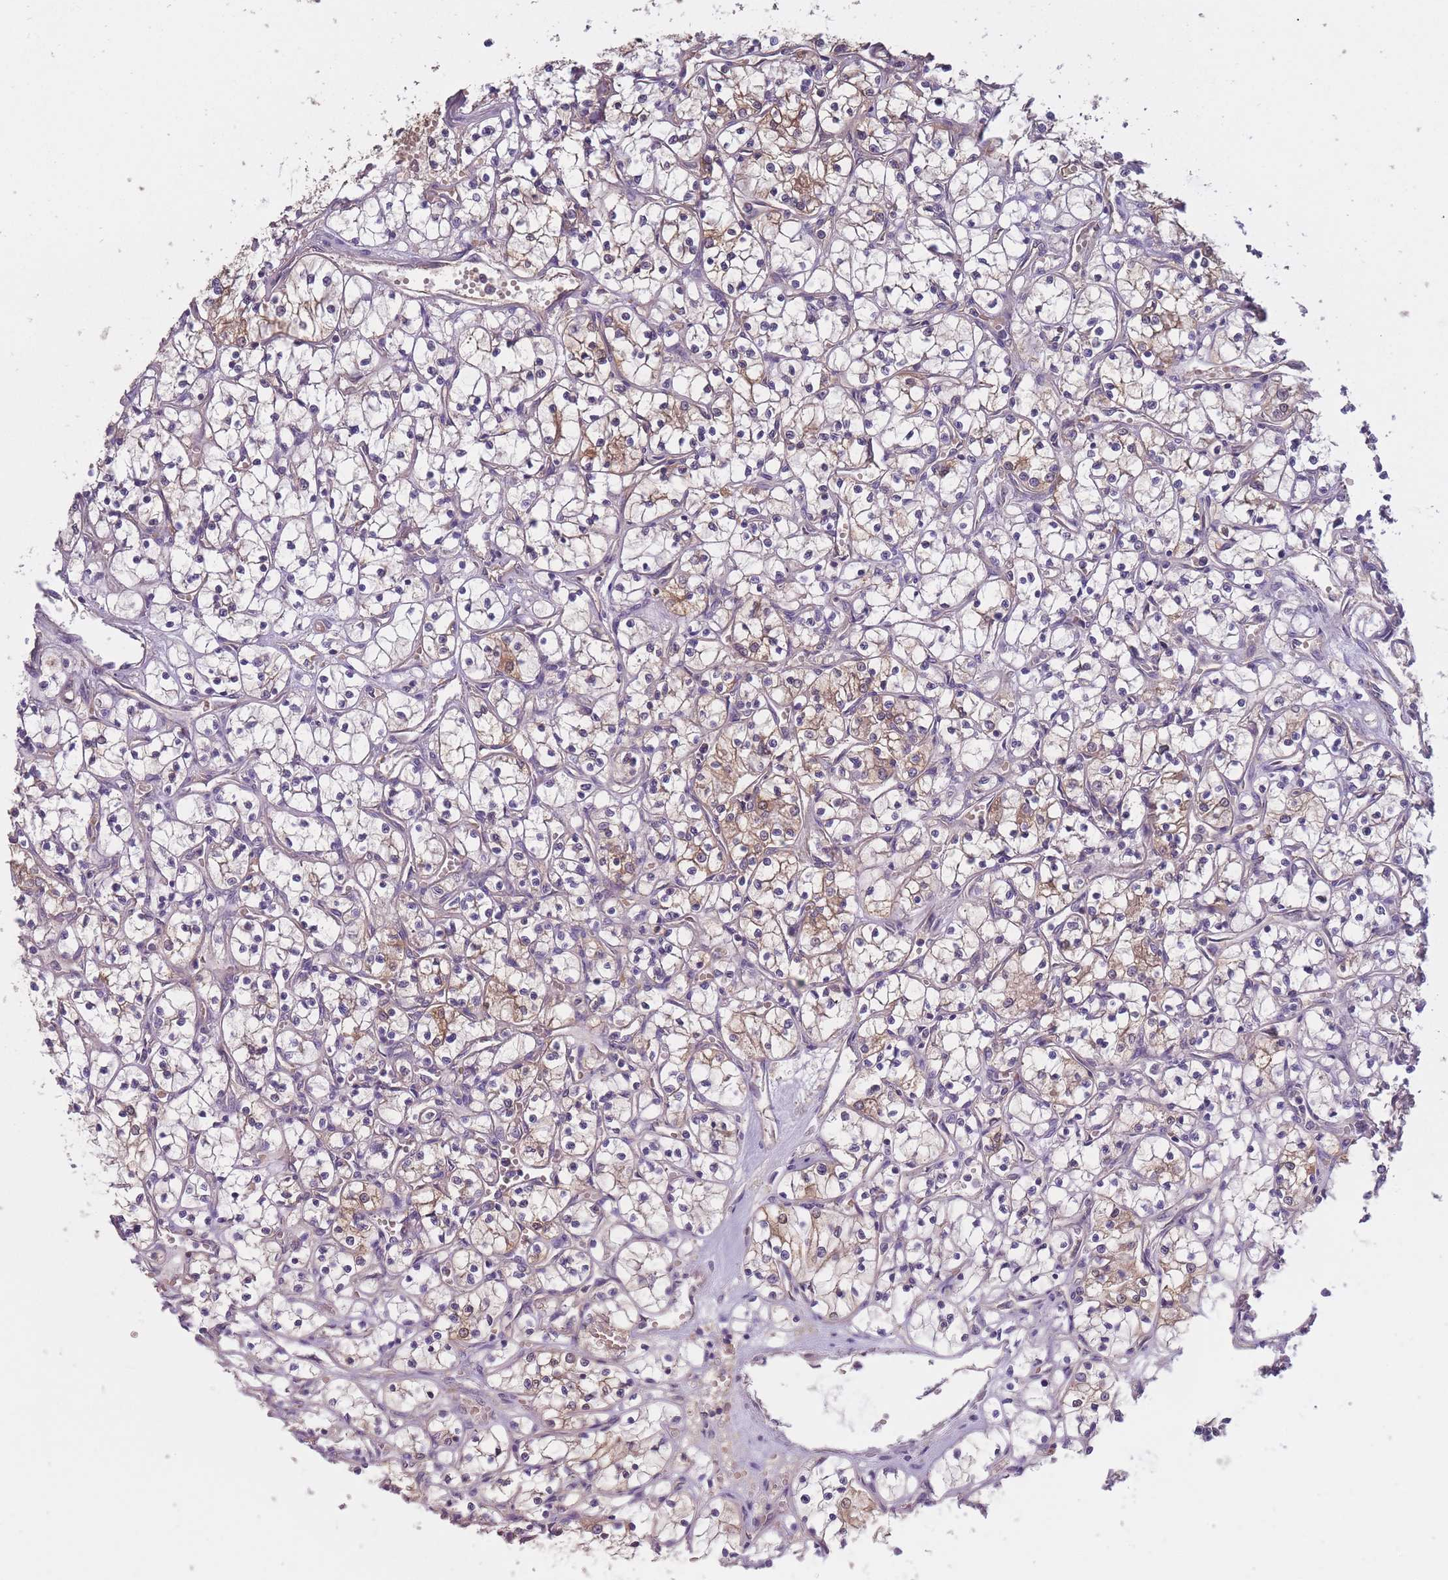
{"staining": {"intensity": "weak", "quantity": "25%-75%", "location": "cytoplasmic/membranous"}, "tissue": "renal cancer", "cell_type": "Tumor cells", "image_type": "cancer", "snomed": [{"axis": "morphology", "description": "Adenocarcinoma, NOS"}, {"axis": "topography", "description": "Kidney"}], "caption": "Renal cancer stained with DAB (3,3'-diaminobenzidine) immunohistochemistry exhibits low levels of weak cytoplasmic/membranous positivity in approximately 25%-75% of tumor cells.", "gene": "KIAA1755", "patient": {"sex": "female", "age": 69}}